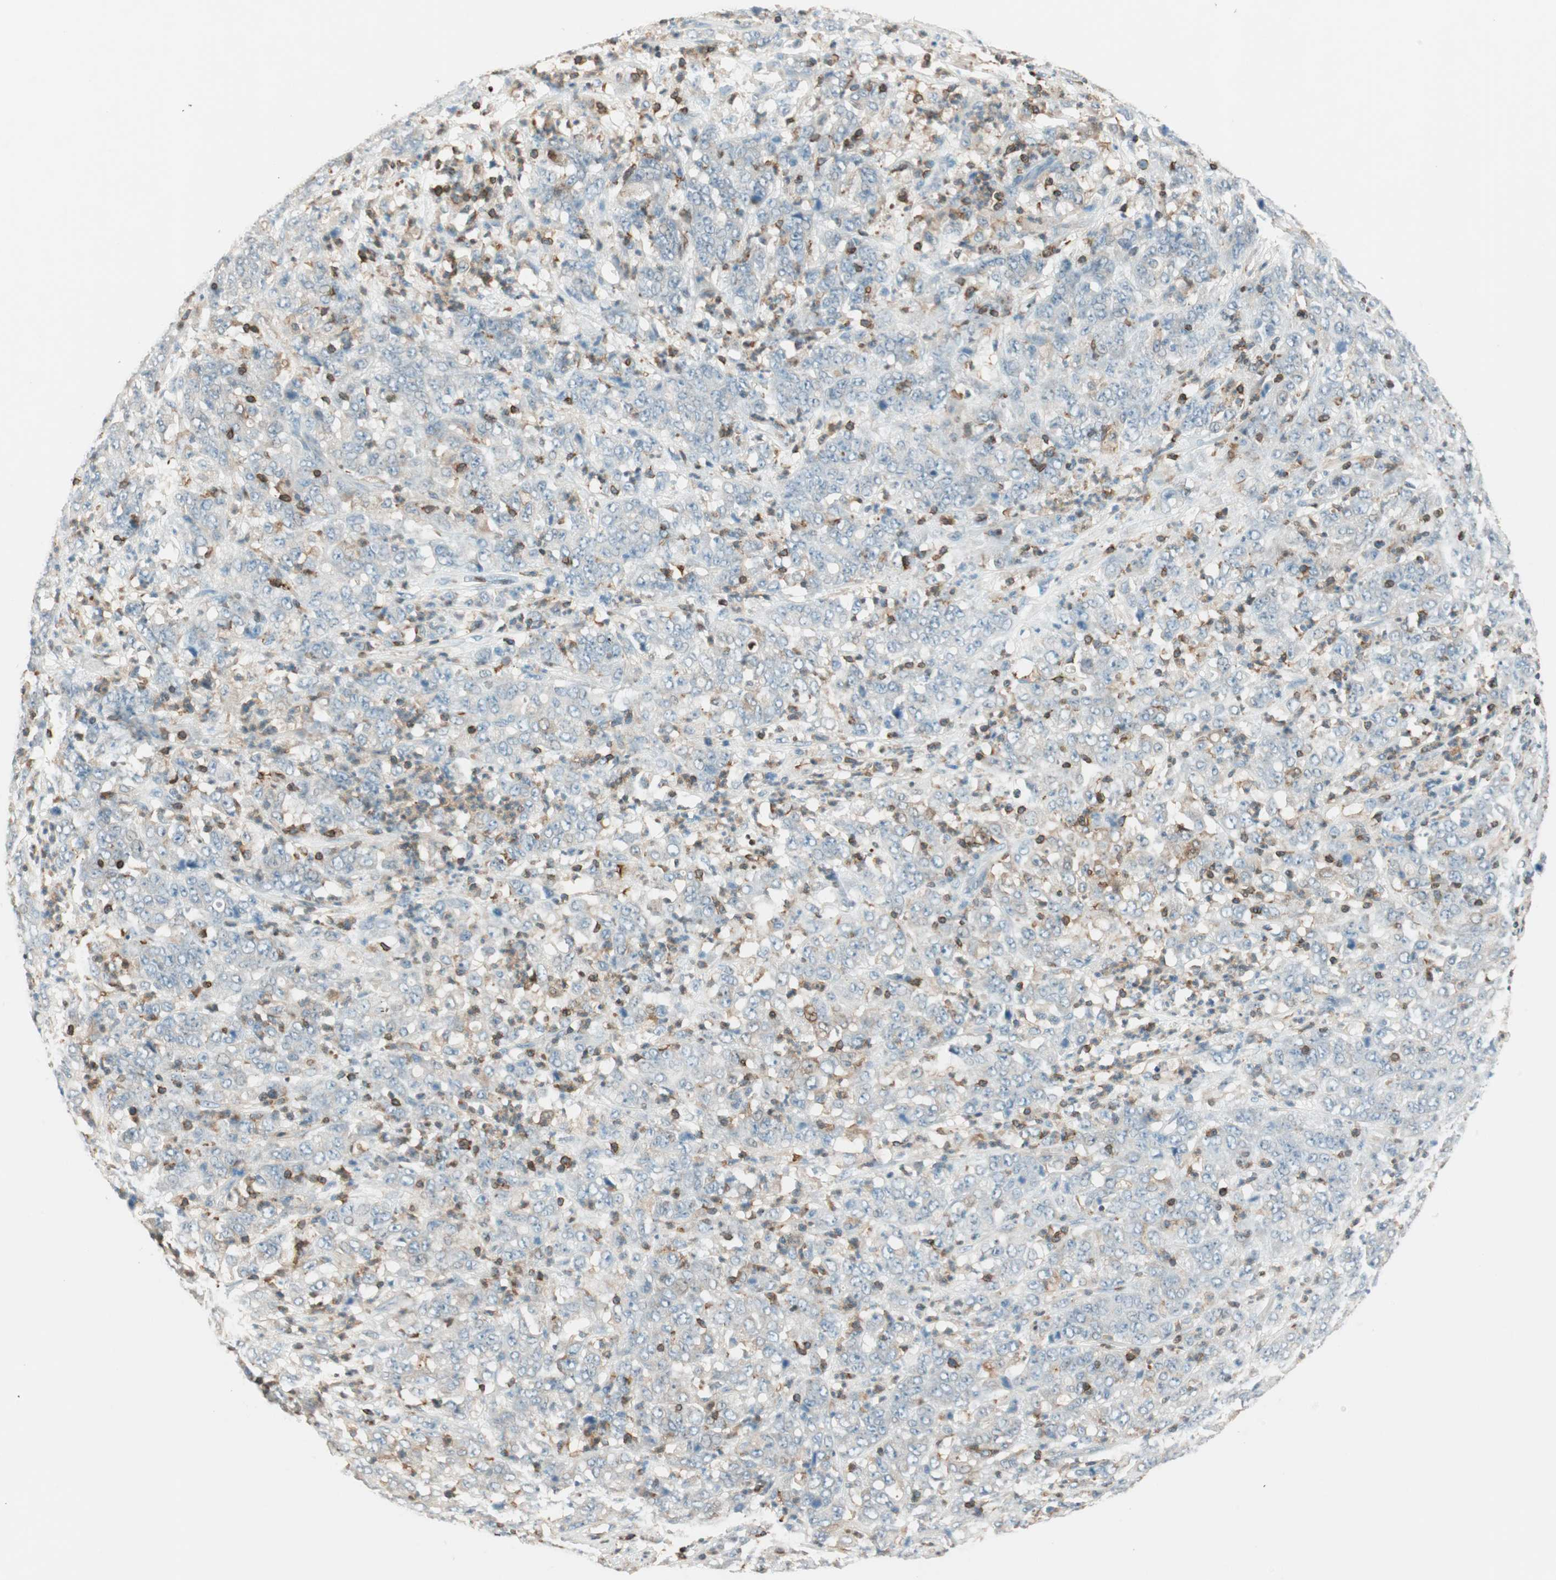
{"staining": {"intensity": "weak", "quantity": "25%-75%", "location": "cytoplasmic/membranous"}, "tissue": "stomach cancer", "cell_type": "Tumor cells", "image_type": "cancer", "snomed": [{"axis": "morphology", "description": "Adenocarcinoma, NOS"}, {"axis": "topography", "description": "Stomach, lower"}], "caption": "The micrograph reveals a brown stain indicating the presence of a protein in the cytoplasmic/membranous of tumor cells in stomach cancer.", "gene": "HPGD", "patient": {"sex": "female", "age": 71}}